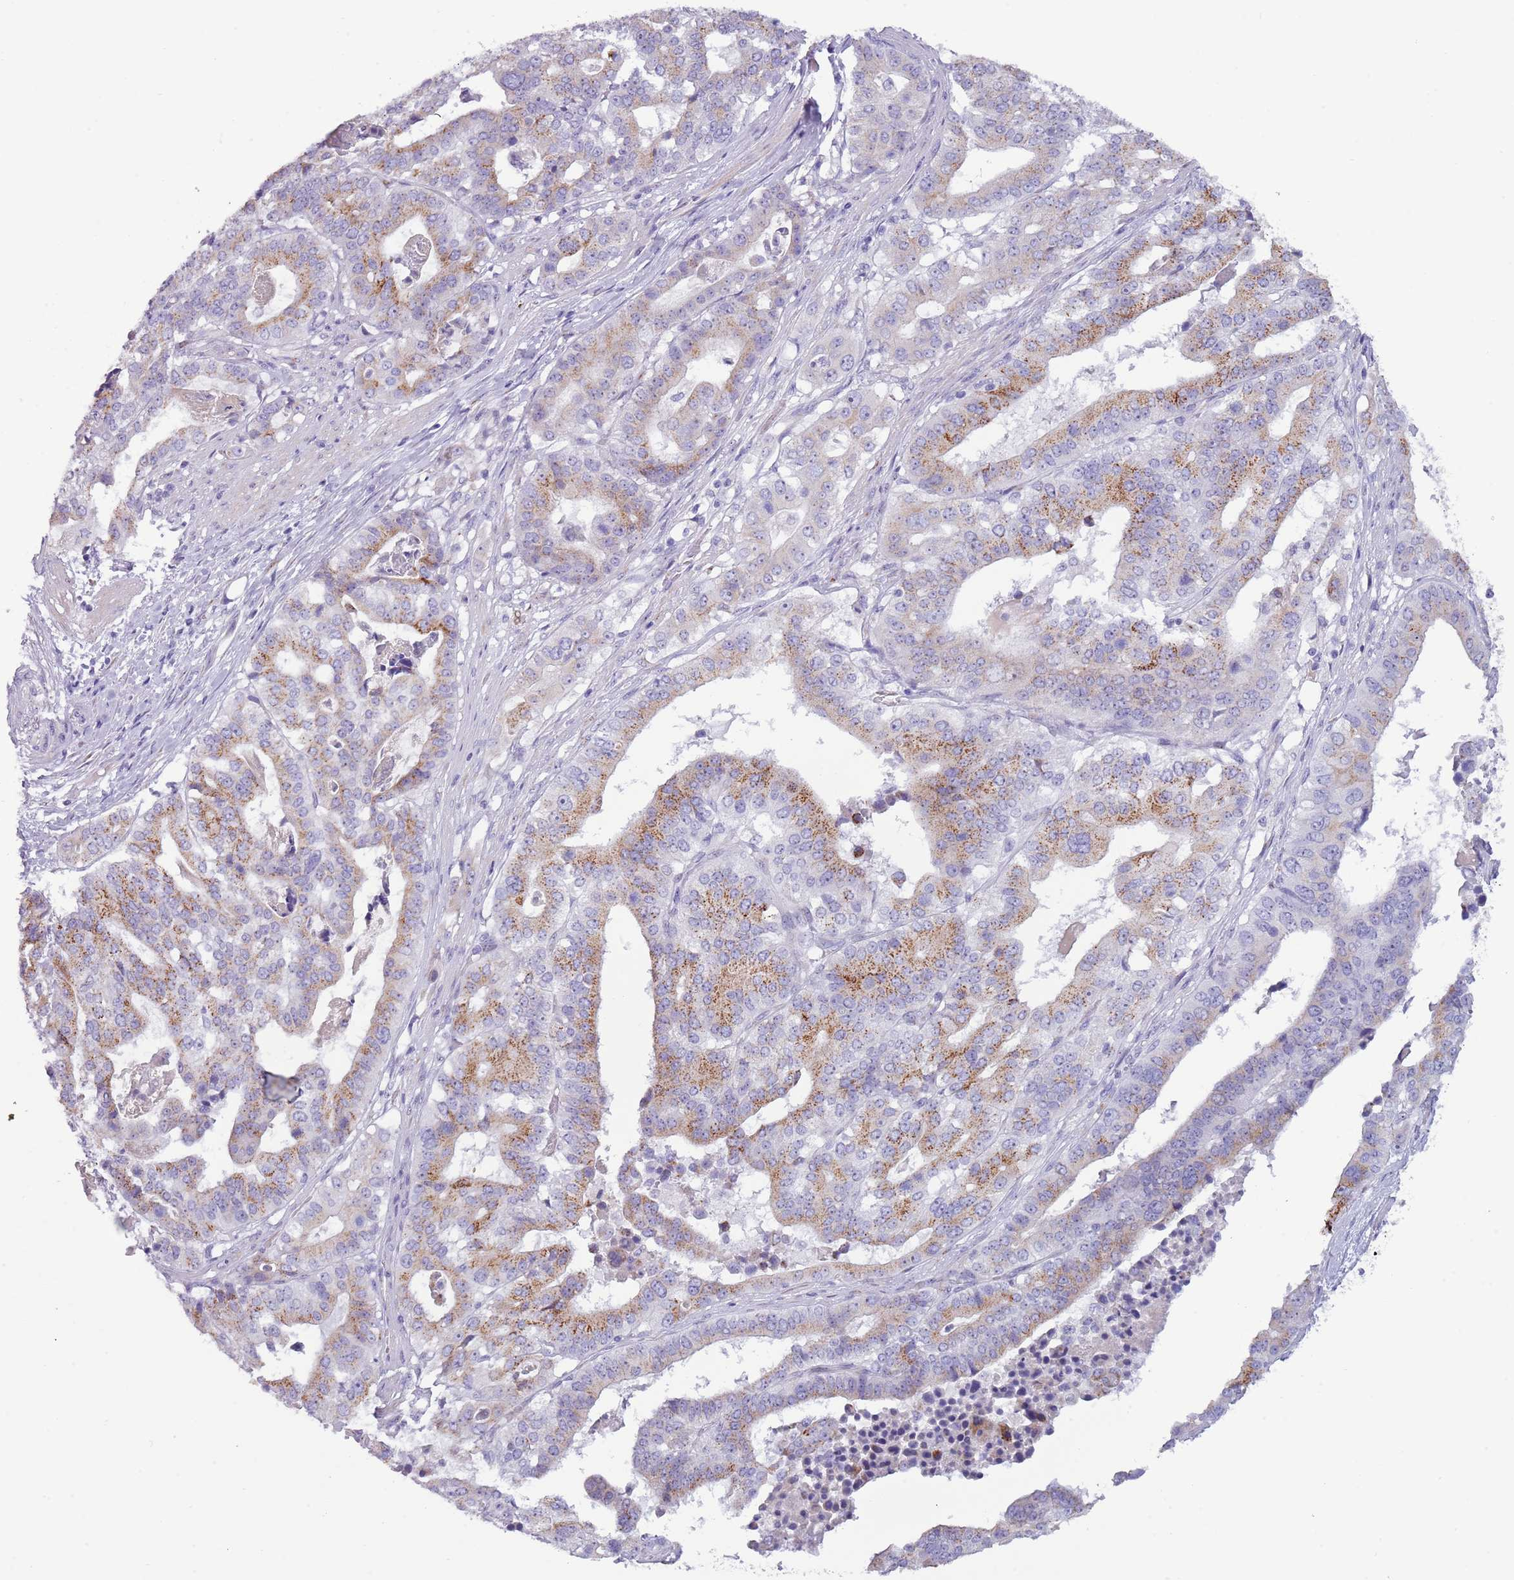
{"staining": {"intensity": "moderate", "quantity": "25%-75%", "location": "cytoplasmic/membranous"}, "tissue": "stomach cancer", "cell_type": "Tumor cells", "image_type": "cancer", "snomed": [{"axis": "morphology", "description": "Adenocarcinoma, NOS"}, {"axis": "topography", "description": "Stomach"}], "caption": "Moderate cytoplasmic/membranous protein expression is identified in approximately 25%-75% of tumor cells in stomach adenocarcinoma. The staining was performed using DAB (3,3'-diaminobenzidine) to visualize the protein expression in brown, while the nuclei were stained in blue with hematoxylin (Magnification: 20x).", "gene": "NBPF6", "patient": {"sex": "male", "age": 48}}